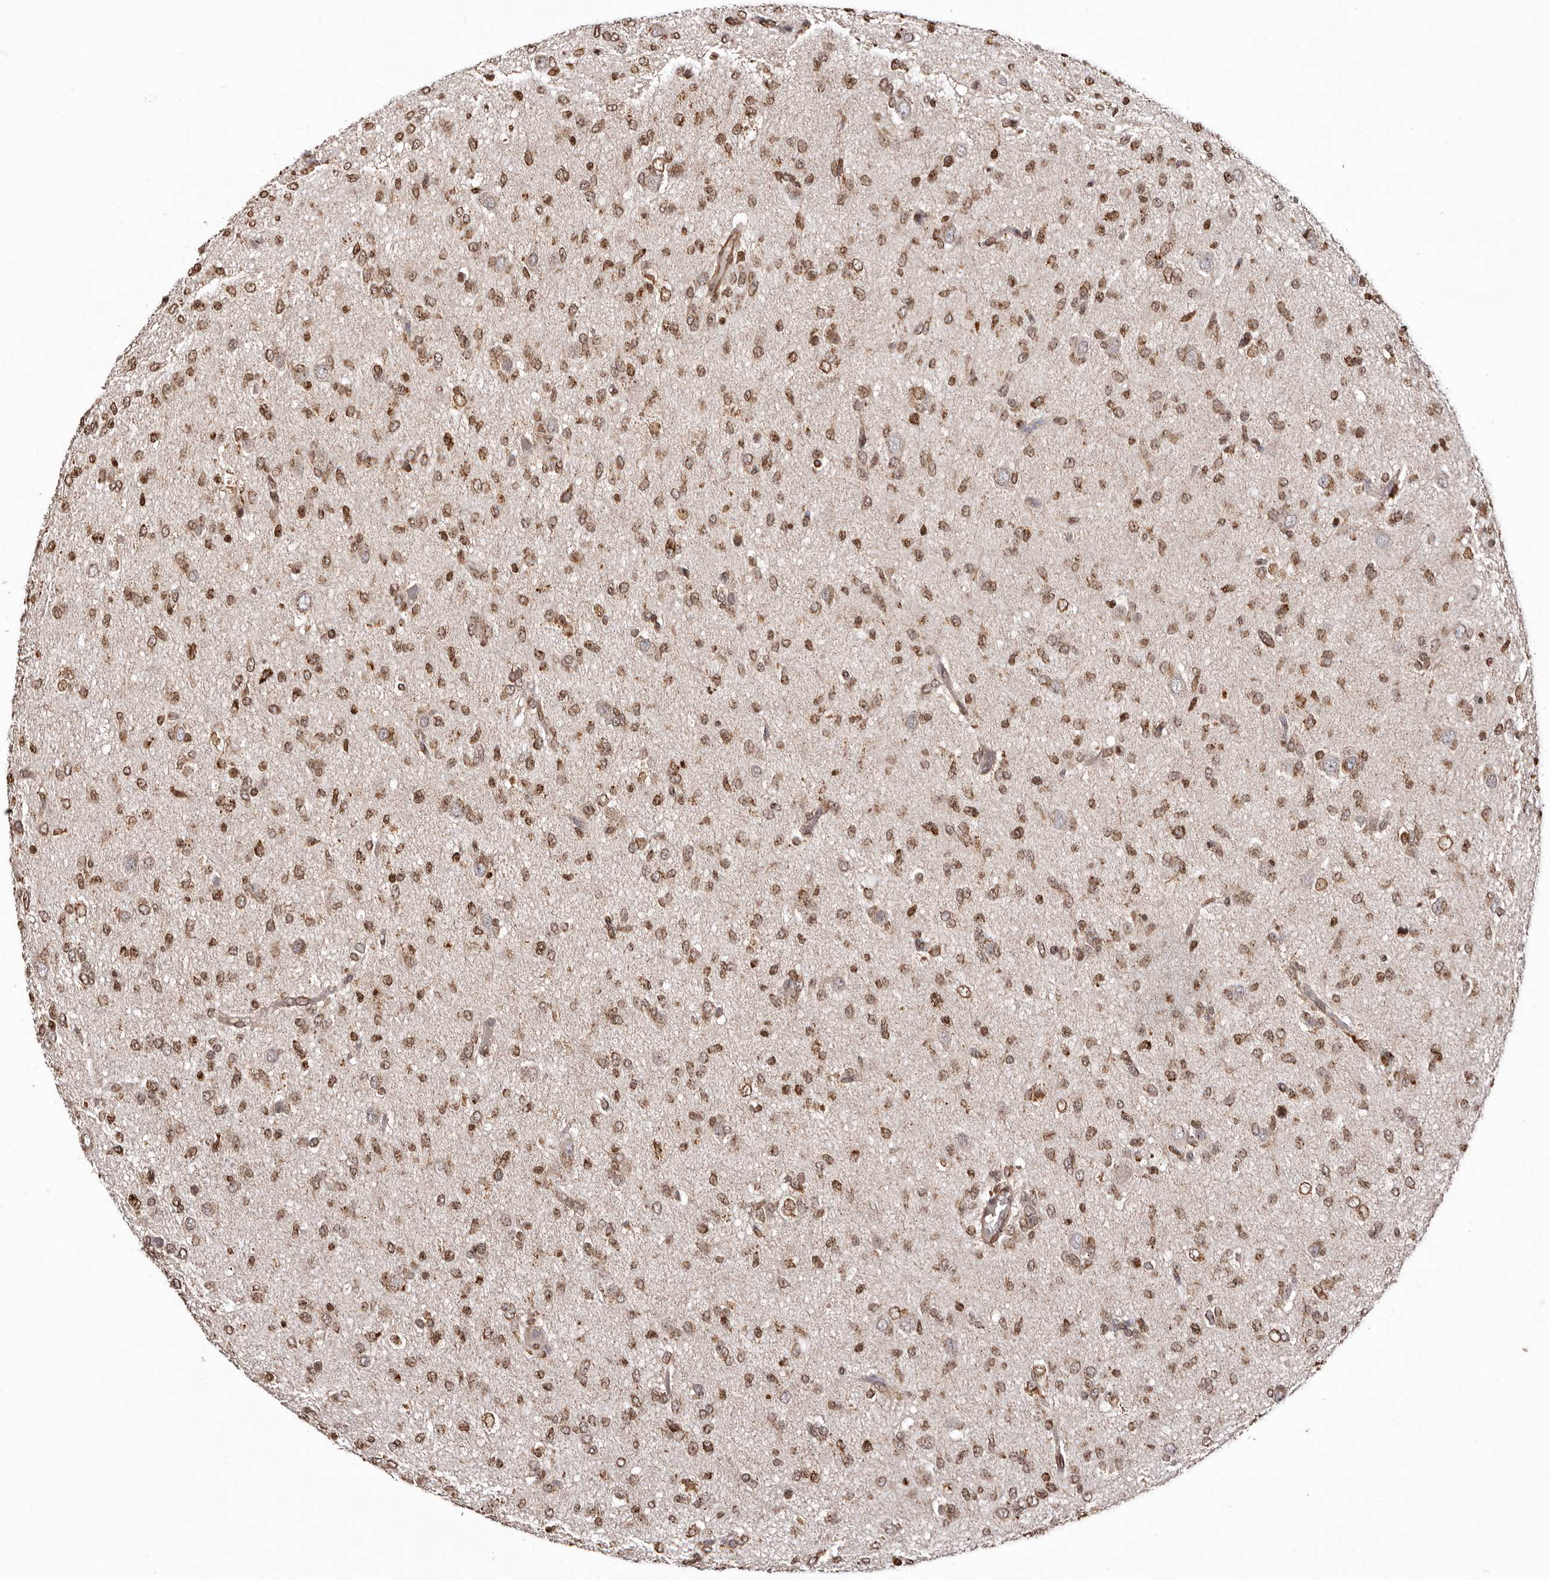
{"staining": {"intensity": "moderate", "quantity": ">75%", "location": "nuclear"}, "tissue": "glioma", "cell_type": "Tumor cells", "image_type": "cancer", "snomed": [{"axis": "morphology", "description": "Glioma, malignant, High grade"}, {"axis": "topography", "description": "Brain"}], "caption": "Immunohistochemical staining of malignant high-grade glioma demonstrates medium levels of moderate nuclear protein positivity in approximately >75% of tumor cells.", "gene": "CCDC190", "patient": {"sex": "female", "age": 59}}